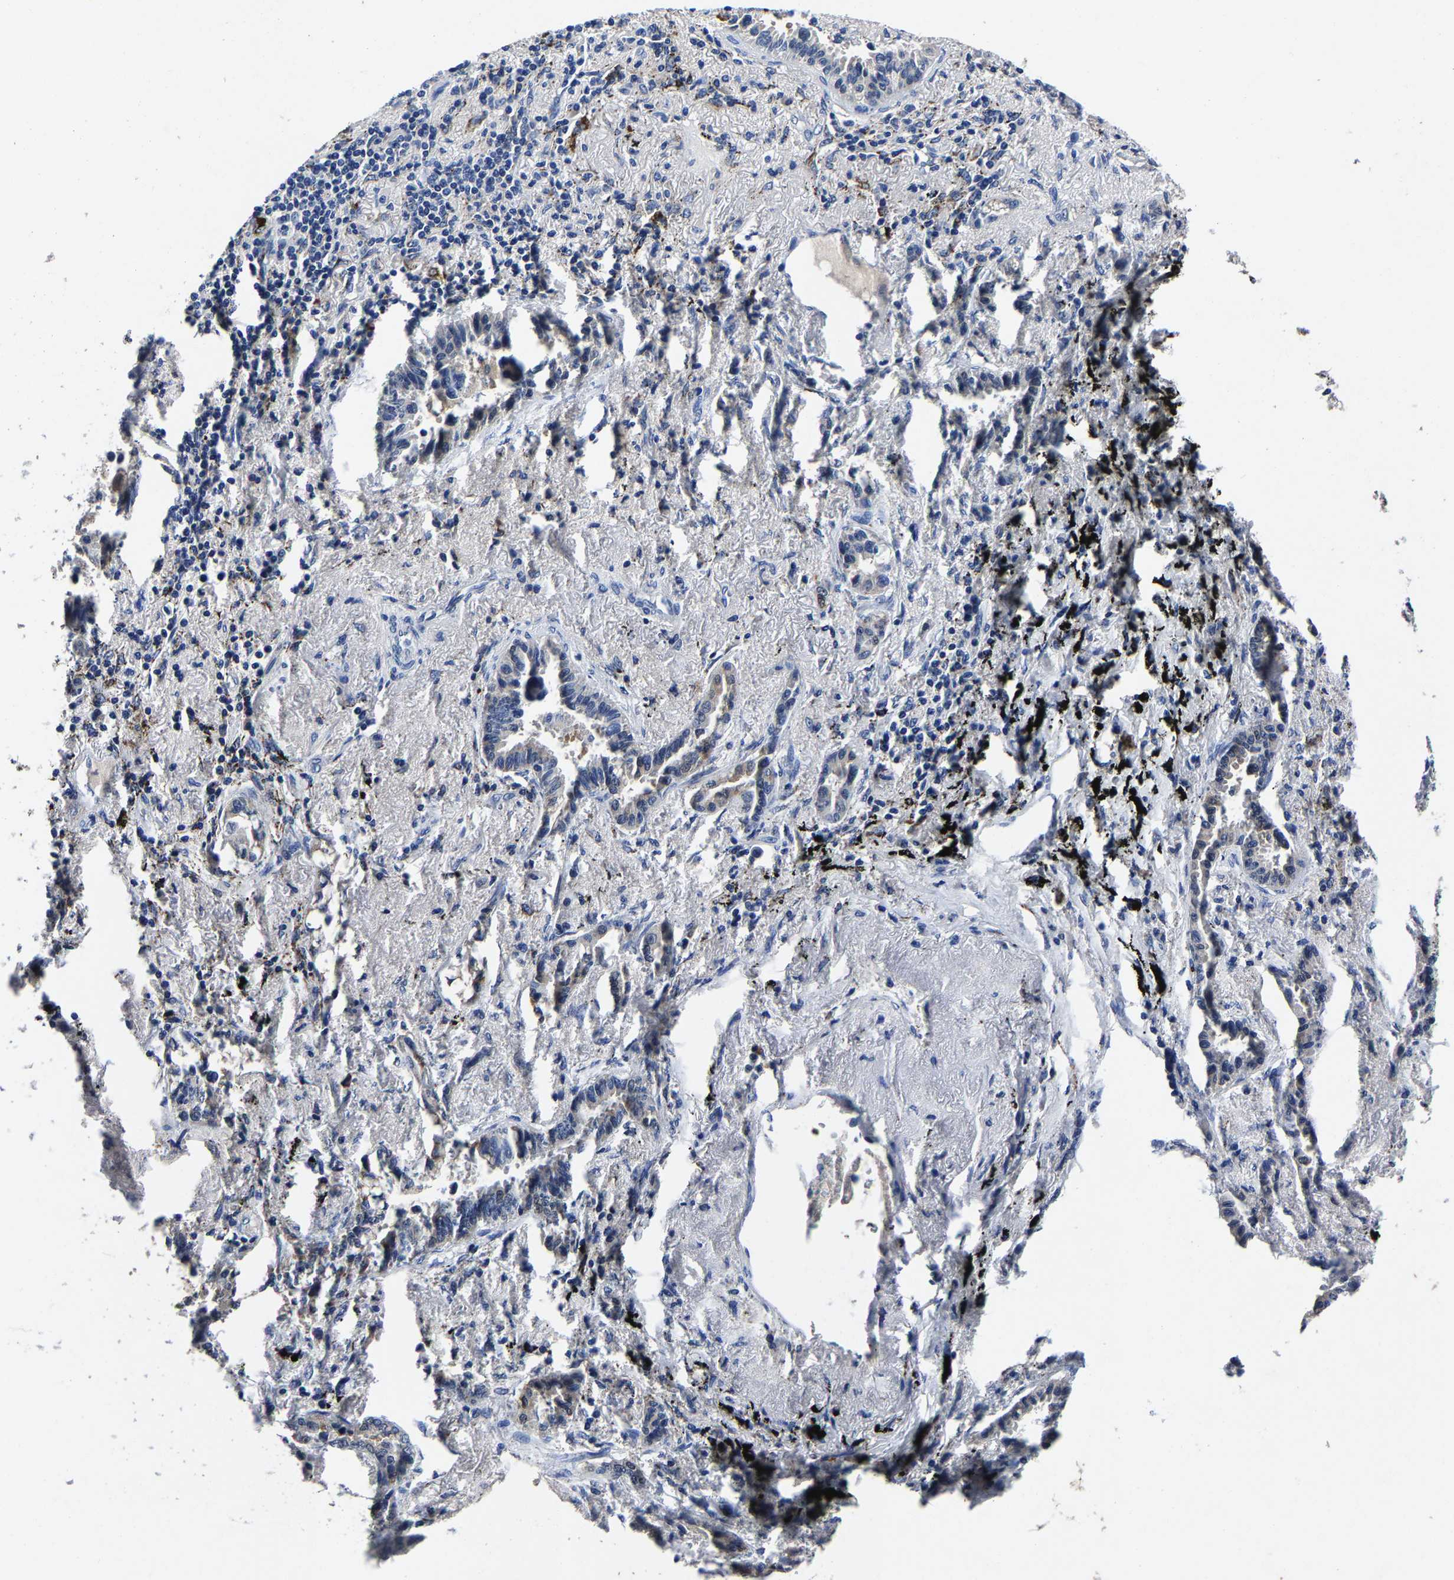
{"staining": {"intensity": "negative", "quantity": "none", "location": "none"}, "tissue": "lung cancer", "cell_type": "Tumor cells", "image_type": "cancer", "snomed": [{"axis": "morphology", "description": "Adenocarcinoma, NOS"}, {"axis": "topography", "description": "Lung"}], "caption": "An image of human lung adenocarcinoma is negative for staining in tumor cells.", "gene": "PSPH", "patient": {"sex": "male", "age": 59}}